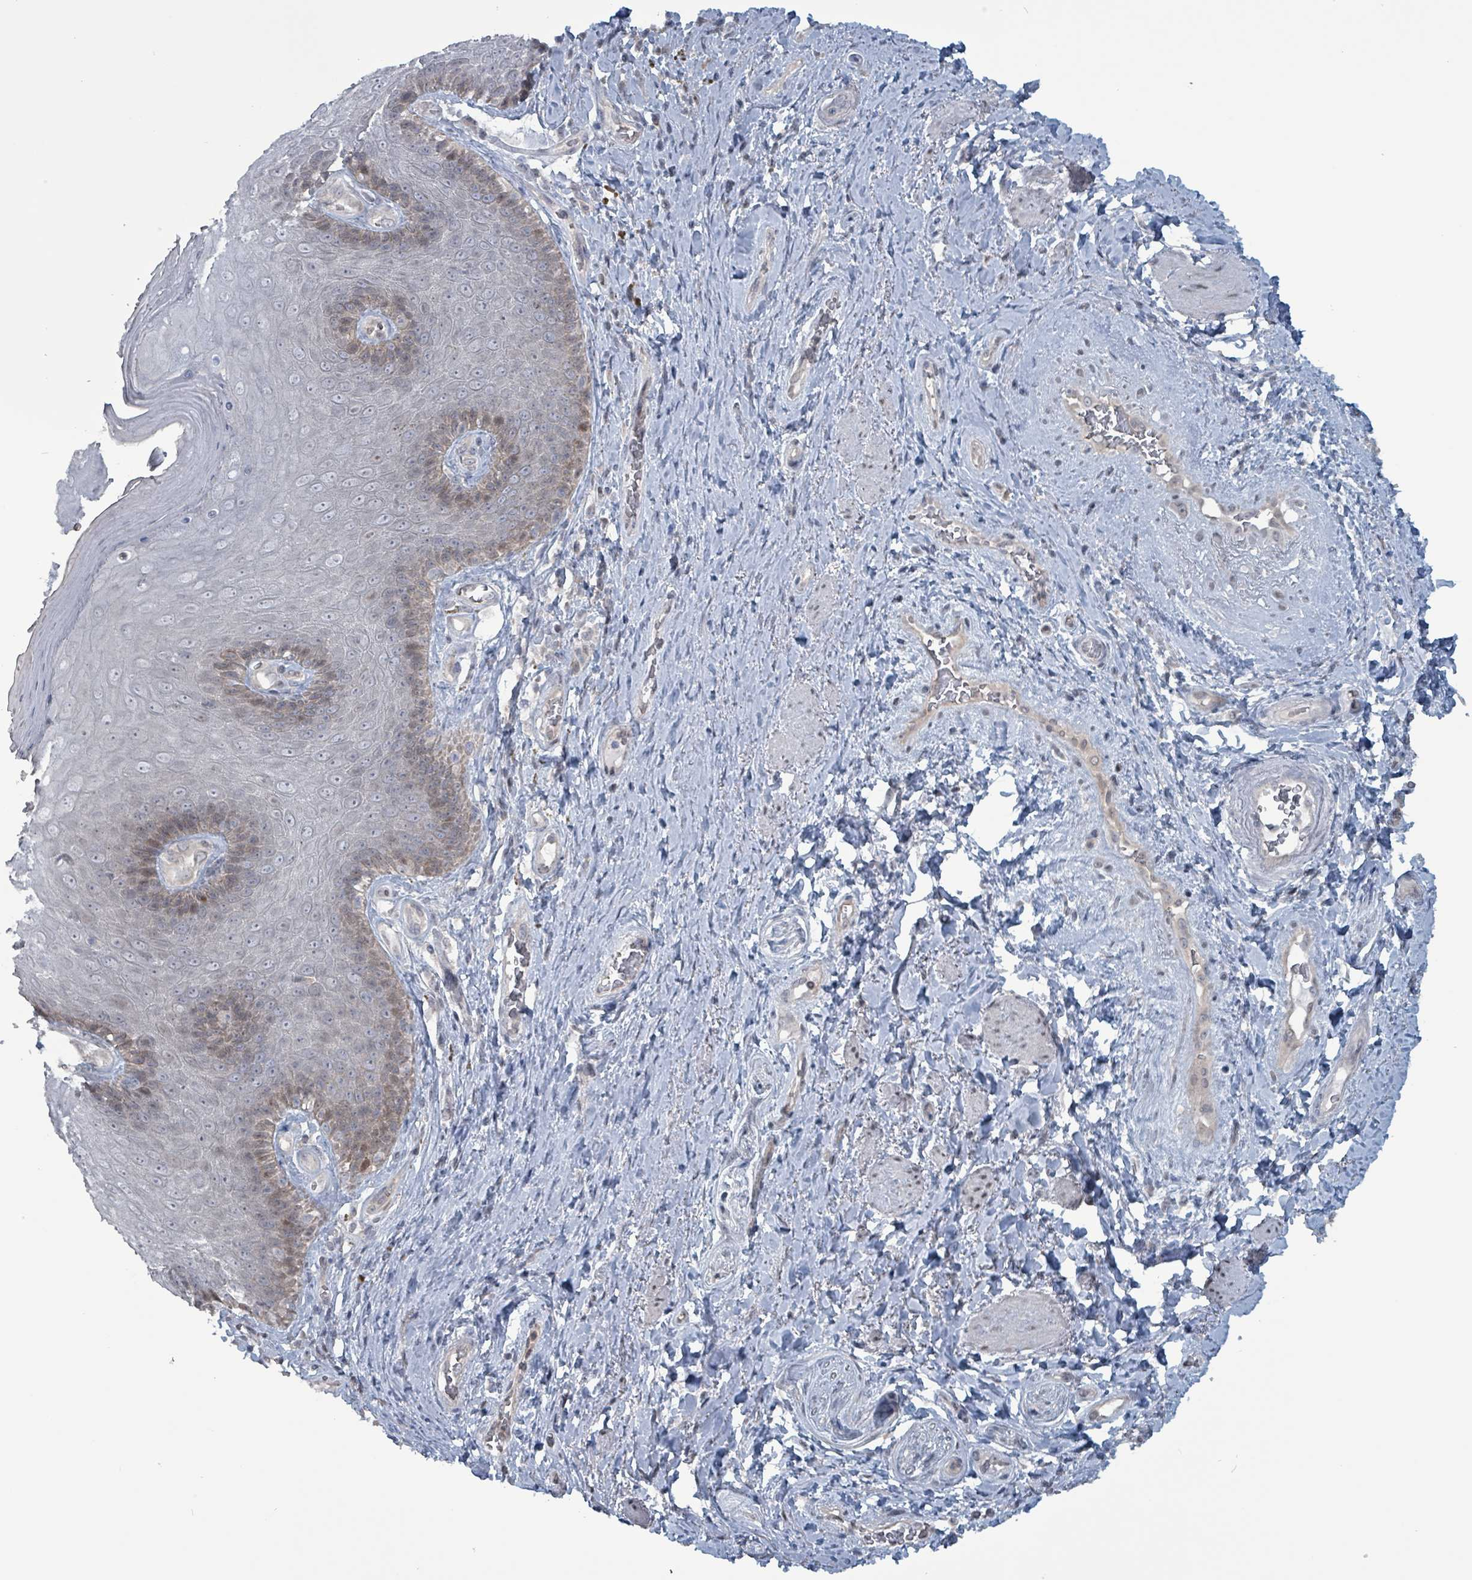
{"staining": {"intensity": "weak", "quantity": "<25%", "location": "cytoplasmic/membranous,nuclear"}, "tissue": "skin", "cell_type": "Epidermal cells", "image_type": "normal", "snomed": [{"axis": "morphology", "description": "Normal tissue, NOS"}, {"axis": "topography", "description": "Anal"}, {"axis": "topography", "description": "Peripheral nerve tissue"}], "caption": "The image reveals no staining of epidermal cells in benign skin.", "gene": "BIVM", "patient": {"sex": "male", "age": 53}}